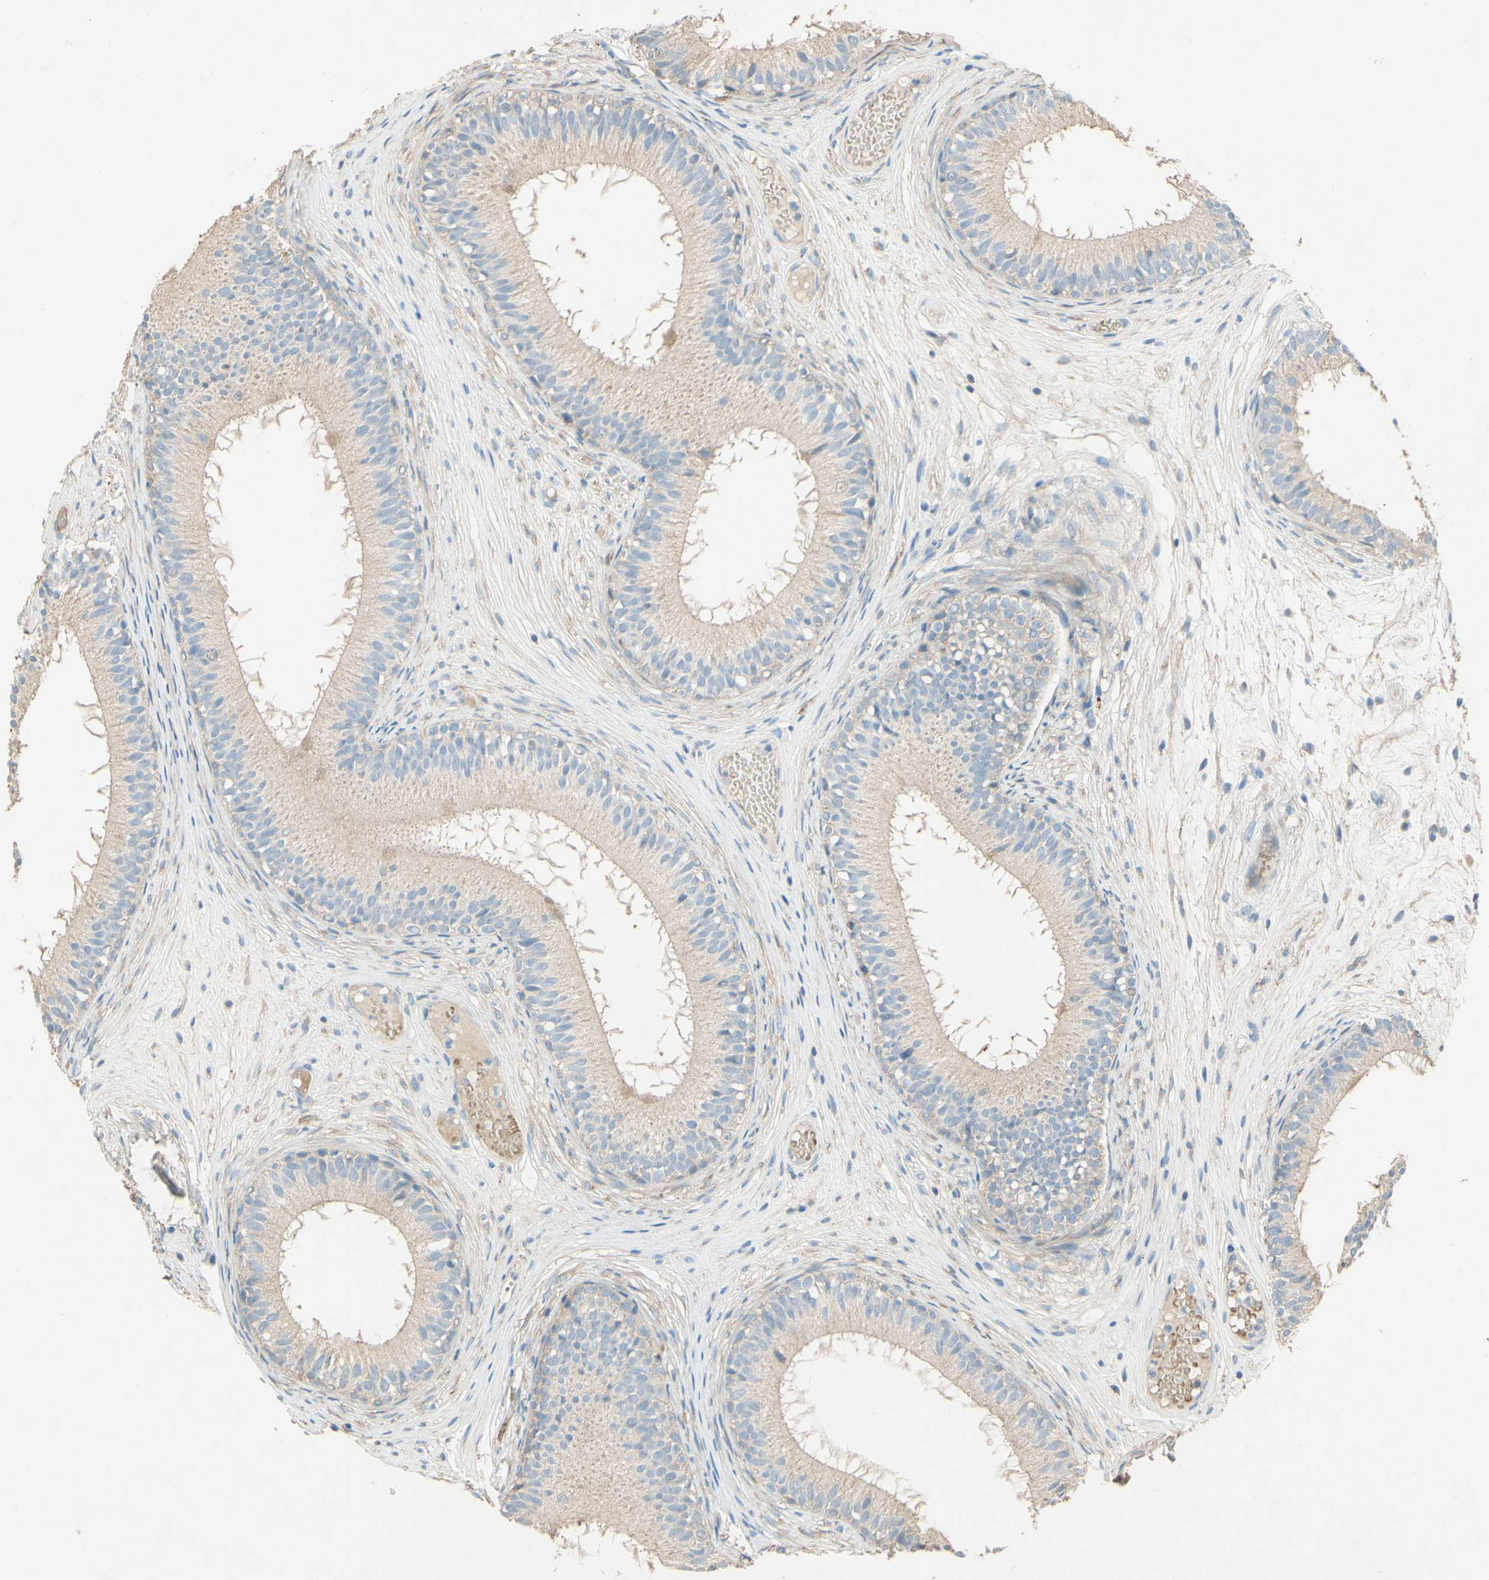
{"staining": {"intensity": "weak", "quantity": ">75%", "location": "cytoplasmic/membranous"}, "tissue": "epididymis", "cell_type": "Glandular cells", "image_type": "normal", "snomed": [{"axis": "morphology", "description": "Normal tissue, NOS"}, {"axis": "morphology", "description": "Atrophy, NOS"}, {"axis": "topography", "description": "Testis"}, {"axis": "topography", "description": "Epididymis"}], "caption": "Protein staining of normal epididymis reveals weak cytoplasmic/membranous staining in approximately >75% of glandular cells.", "gene": "DKK3", "patient": {"sex": "male", "age": 18}}